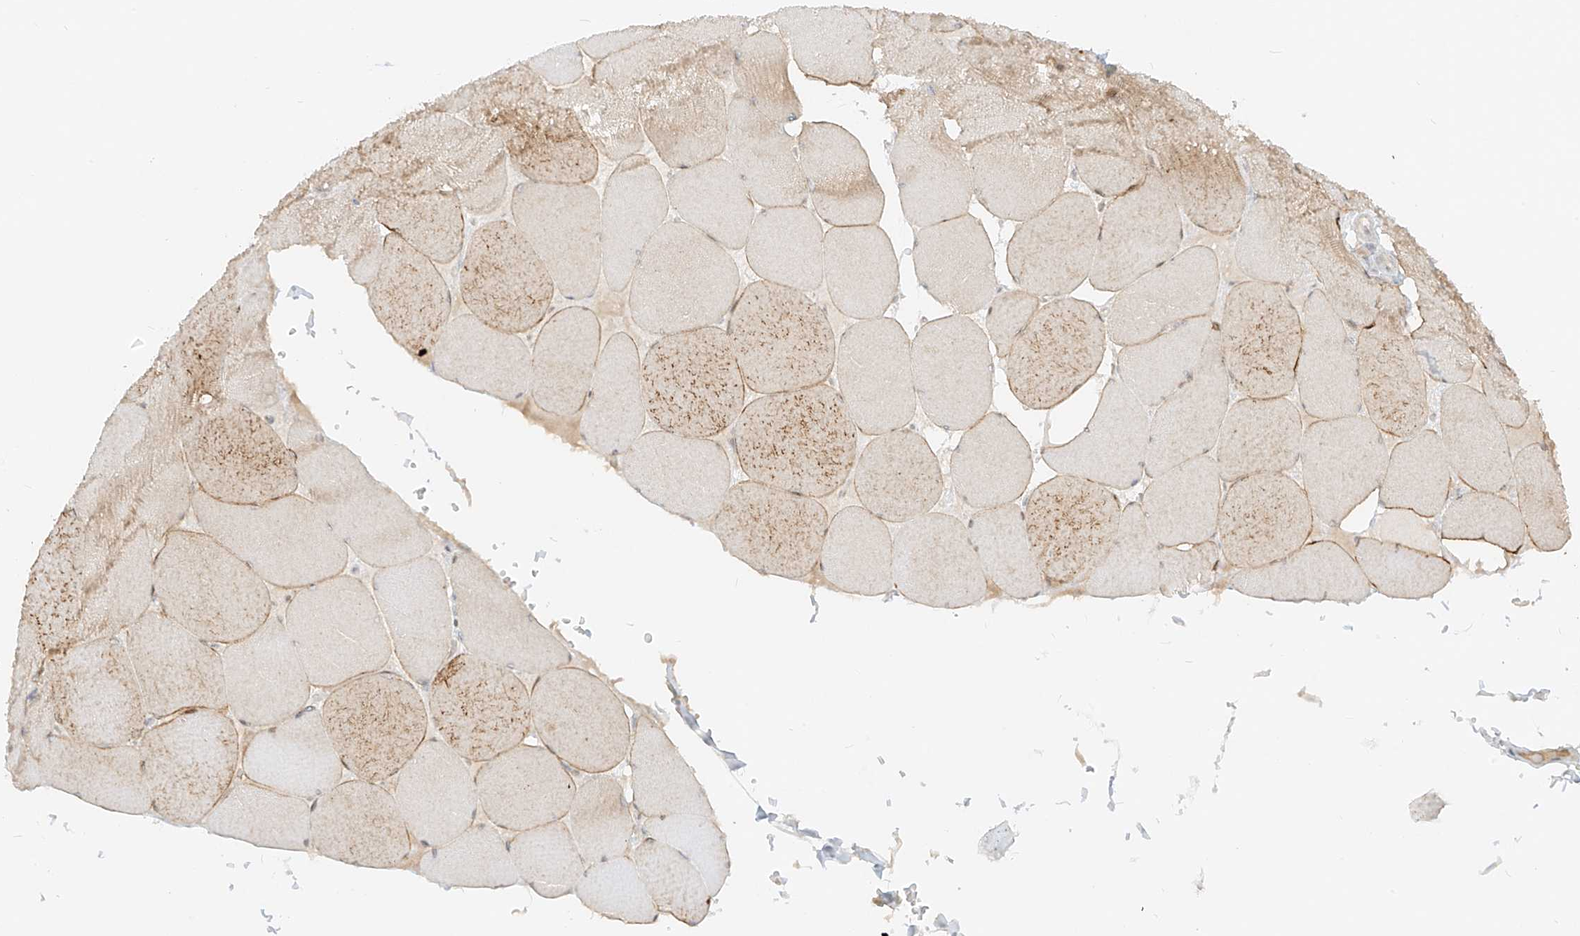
{"staining": {"intensity": "moderate", "quantity": "25%-75%", "location": "cytoplasmic/membranous"}, "tissue": "skeletal muscle", "cell_type": "Myocytes", "image_type": "normal", "snomed": [{"axis": "morphology", "description": "Normal tissue, NOS"}, {"axis": "topography", "description": "Skeletal muscle"}, {"axis": "topography", "description": "Head-Neck"}], "caption": "Immunohistochemistry of benign human skeletal muscle reveals medium levels of moderate cytoplasmic/membranous expression in about 25%-75% of myocytes. (DAB IHC, brown staining for protein, blue staining for nuclei).", "gene": "LIPT1", "patient": {"sex": "male", "age": 66}}